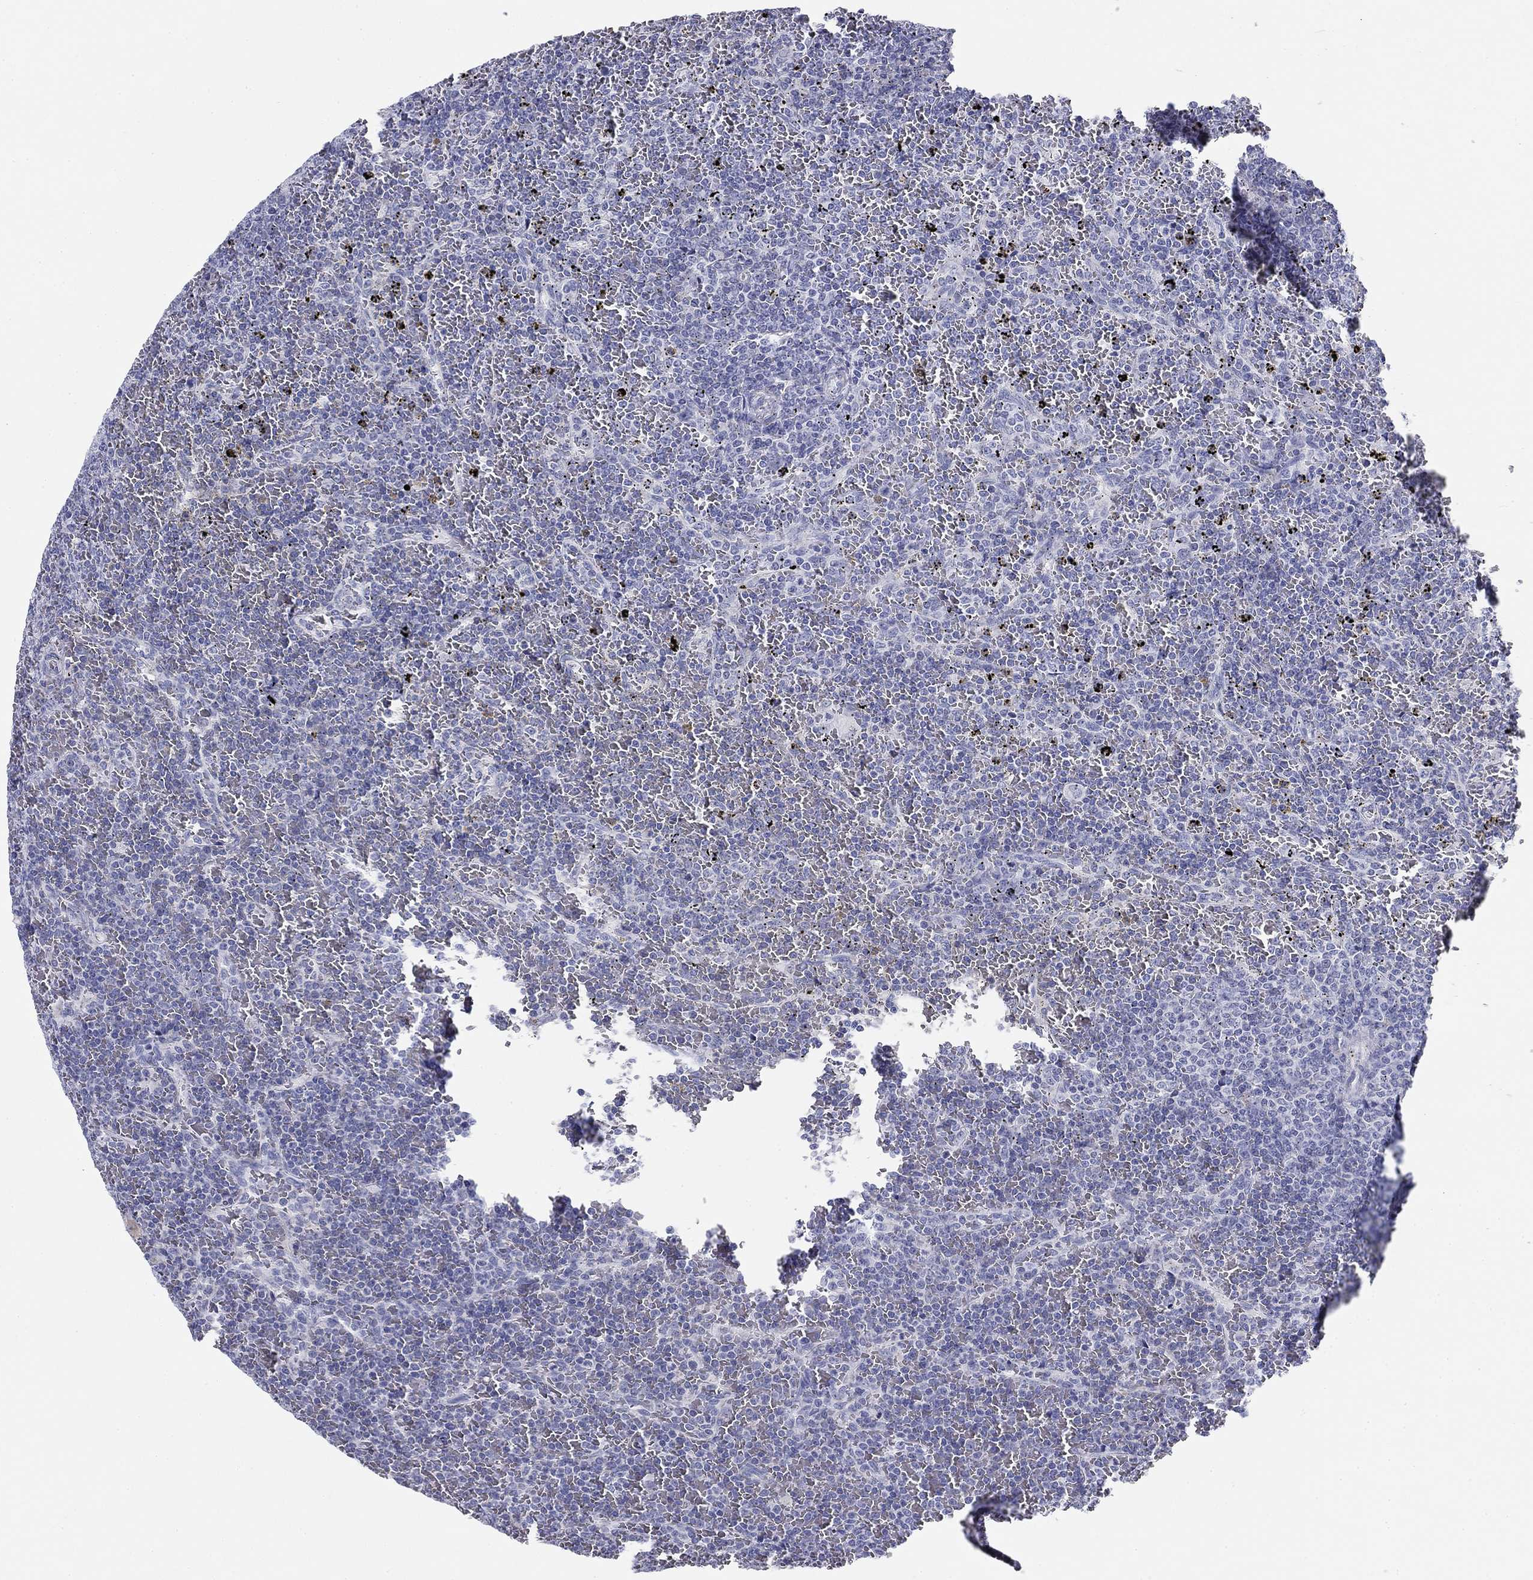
{"staining": {"intensity": "negative", "quantity": "none", "location": "none"}, "tissue": "lymphoma", "cell_type": "Tumor cells", "image_type": "cancer", "snomed": [{"axis": "morphology", "description": "Malignant lymphoma, non-Hodgkin's type, Low grade"}, {"axis": "topography", "description": "Spleen"}], "caption": "Malignant lymphoma, non-Hodgkin's type (low-grade) stained for a protein using IHC displays no positivity tumor cells.", "gene": "ZP2", "patient": {"sex": "female", "age": 77}}